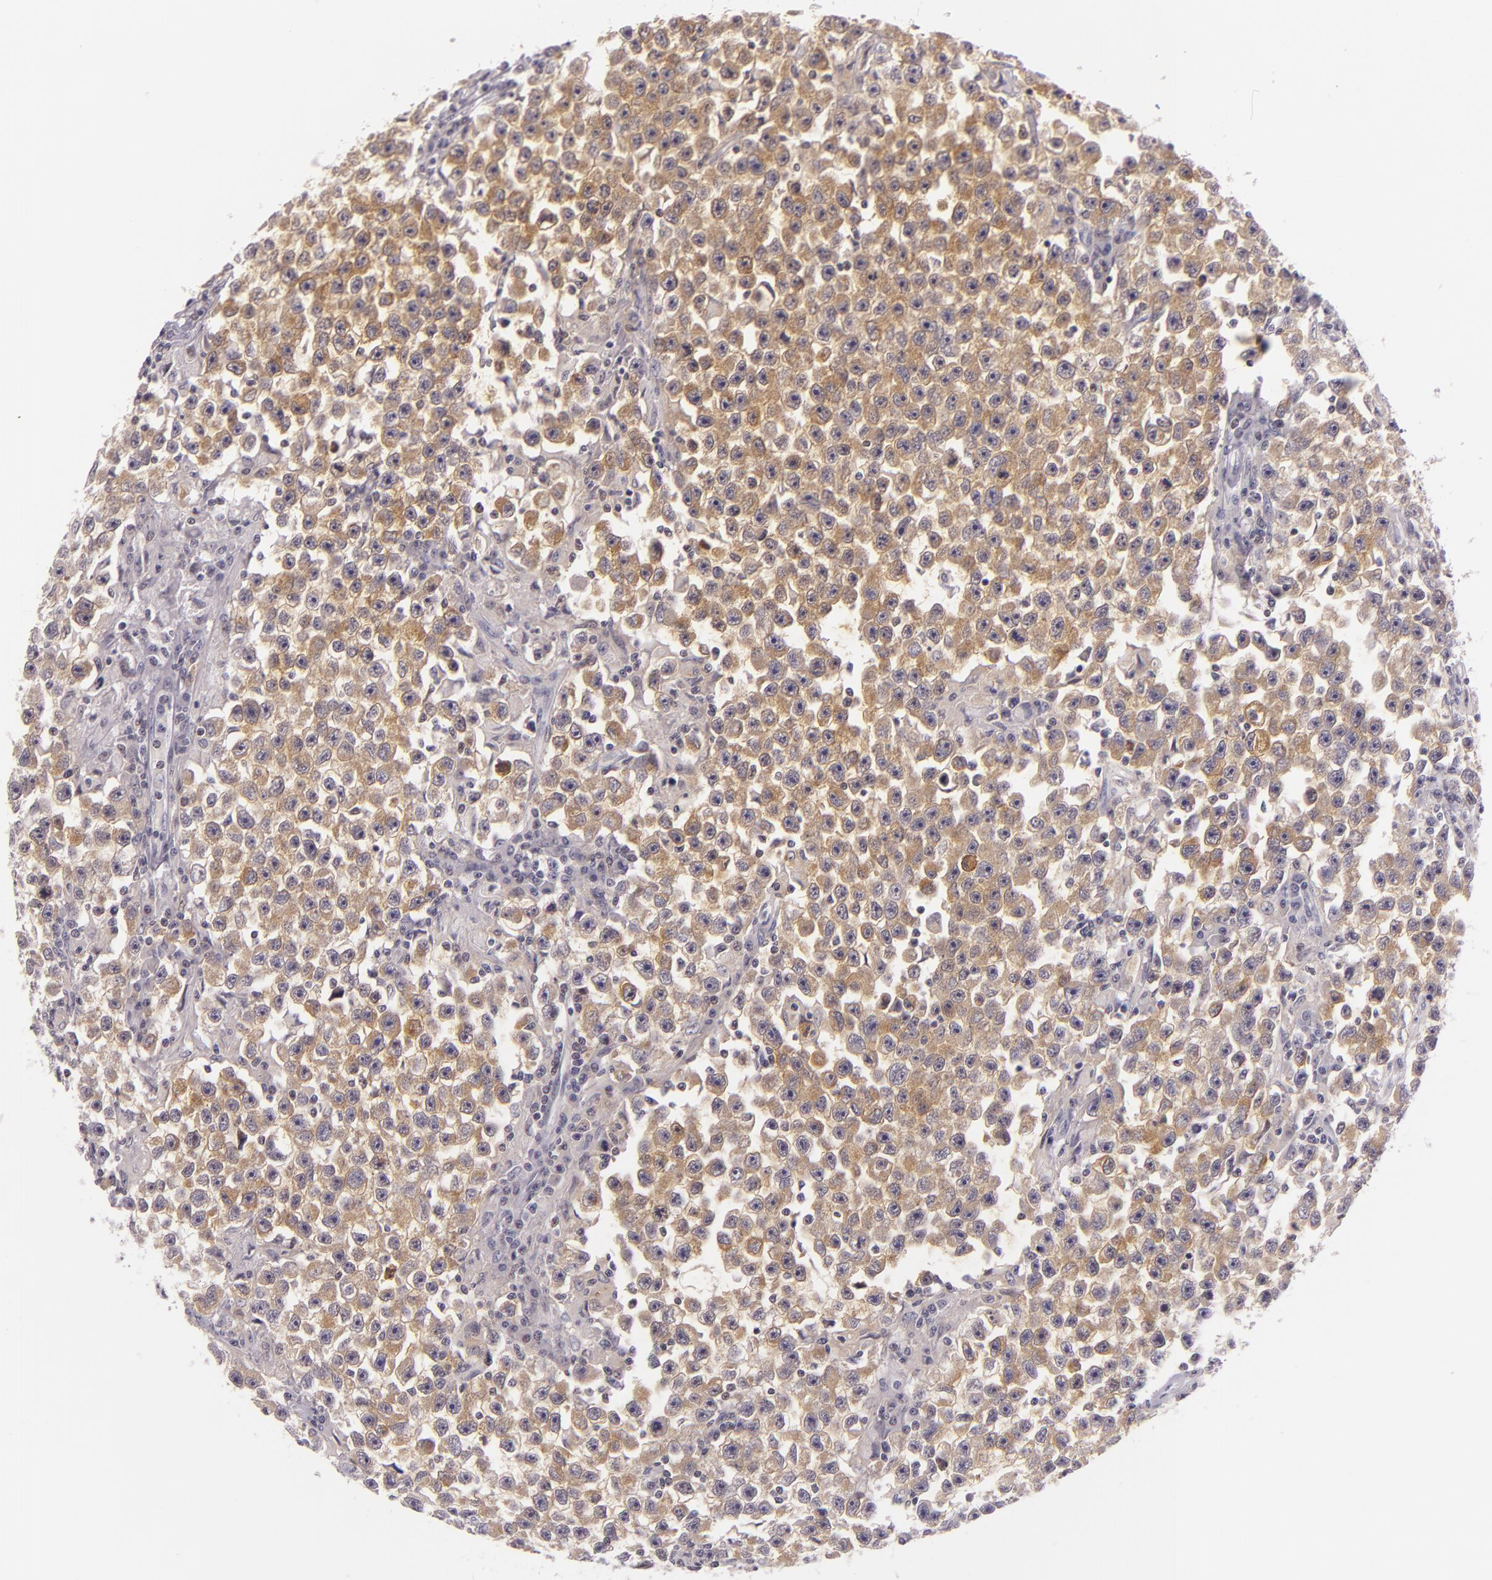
{"staining": {"intensity": "moderate", "quantity": ">75%", "location": "cytoplasmic/membranous"}, "tissue": "testis cancer", "cell_type": "Tumor cells", "image_type": "cancer", "snomed": [{"axis": "morphology", "description": "Seminoma, NOS"}, {"axis": "topography", "description": "Testis"}], "caption": "IHC photomicrograph of human testis seminoma stained for a protein (brown), which shows medium levels of moderate cytoplasmic/membranous staining in about >75% of tumor cells.", "gene": "HSP90AA1", "patient": {"sex": "male", "age": 33}}